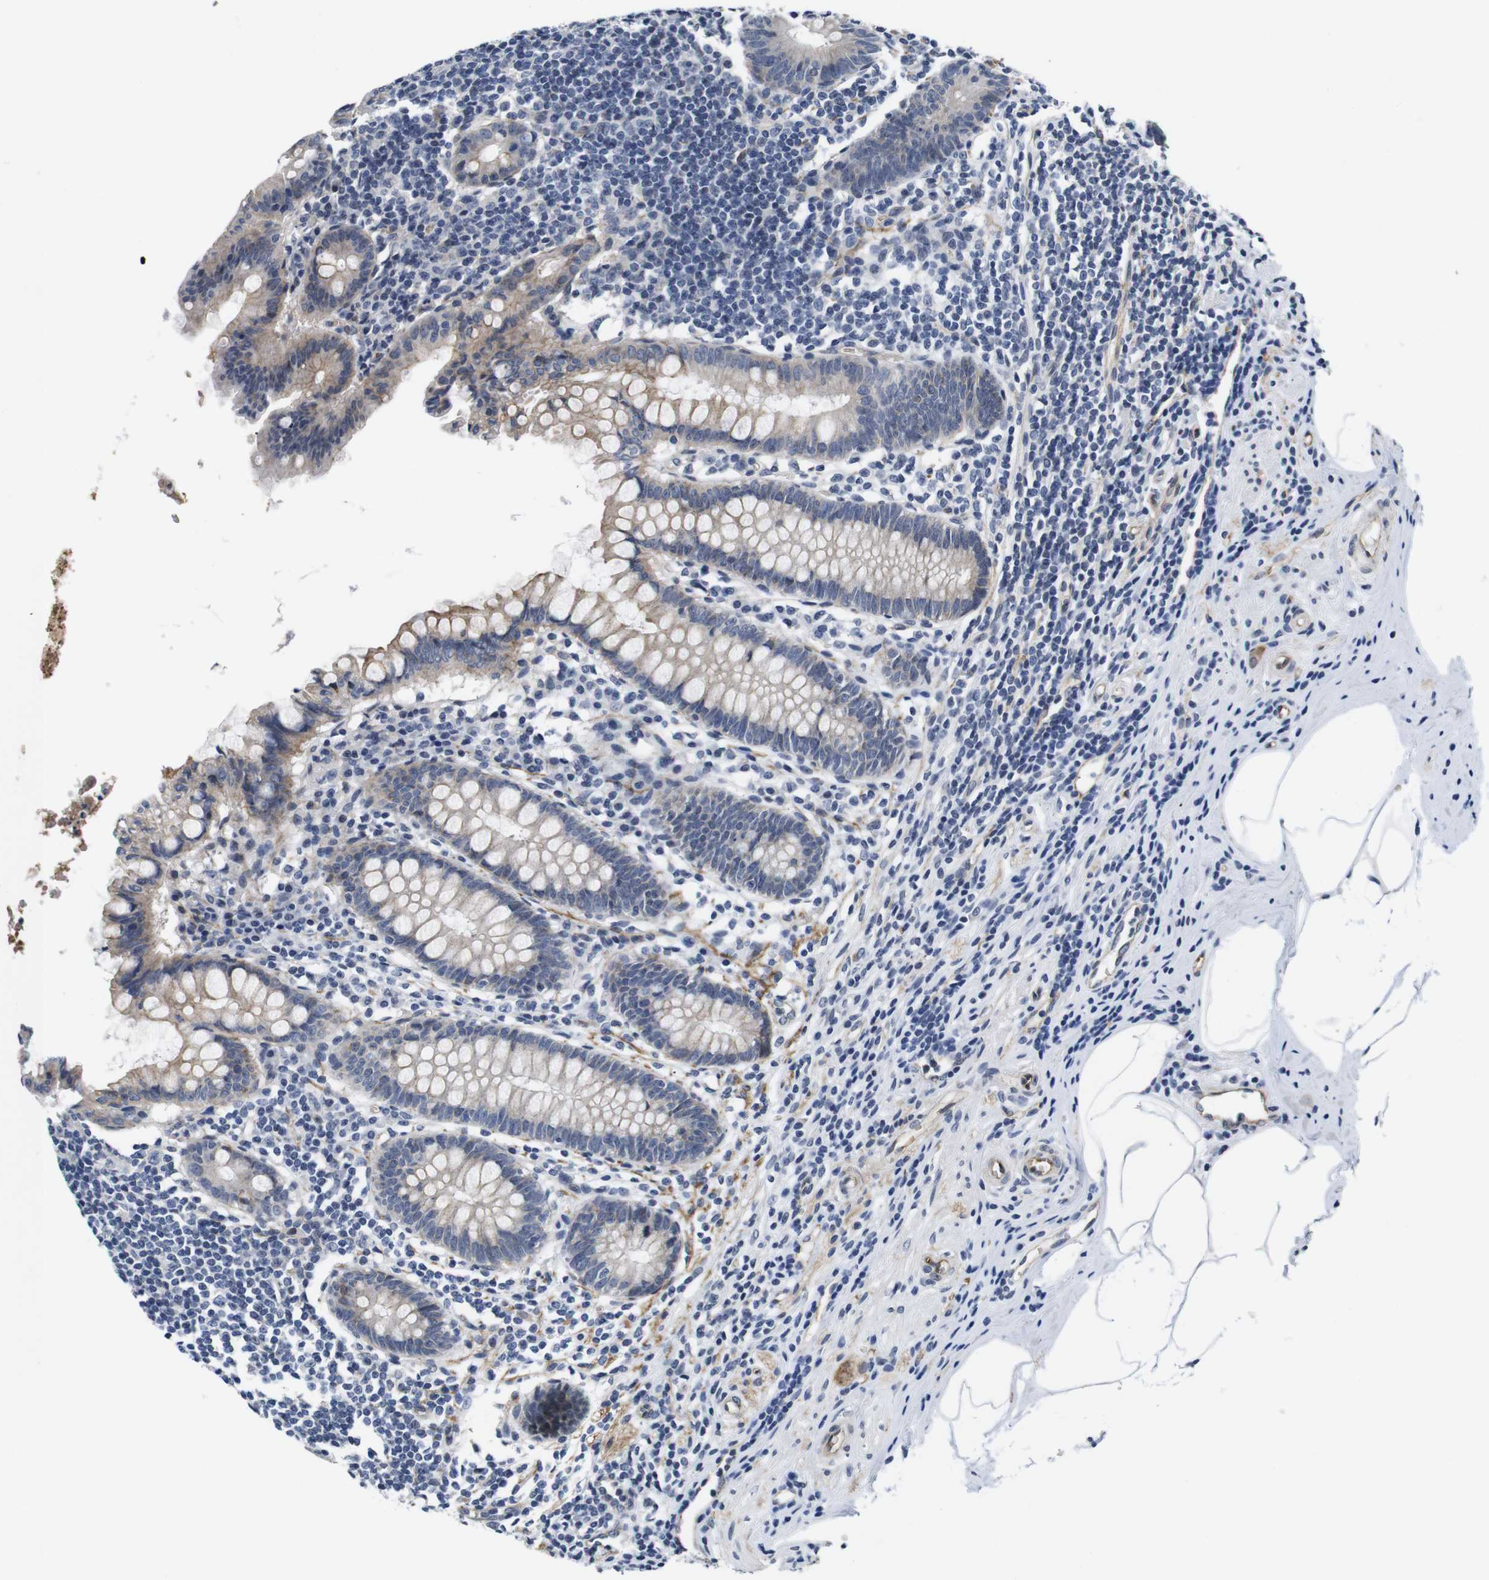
{"staining": {"intensity": "weak", "quantity": ">75%", "location": "cytoplasmic/membranous"}, "tissue": "appendix", "cell_type": "Glandular cells", "image_type": "normal", "snomed": [{"axis": "morphology", "description": "Normal tissue, NOS"}, {"axis": "topography", "description": "Appendix"}], "caption": "Appendix was stained to show a protein in brown. There is low levels of weak cytoplasmic/membranous expression in about >75% of glandular cells. (DAB (3,3'-diaminobenzidine) = brown stain, brightfield microscopy at high magnification).", "gene": "SOCS3", "patient": {"sex": "female", "age": 50}}